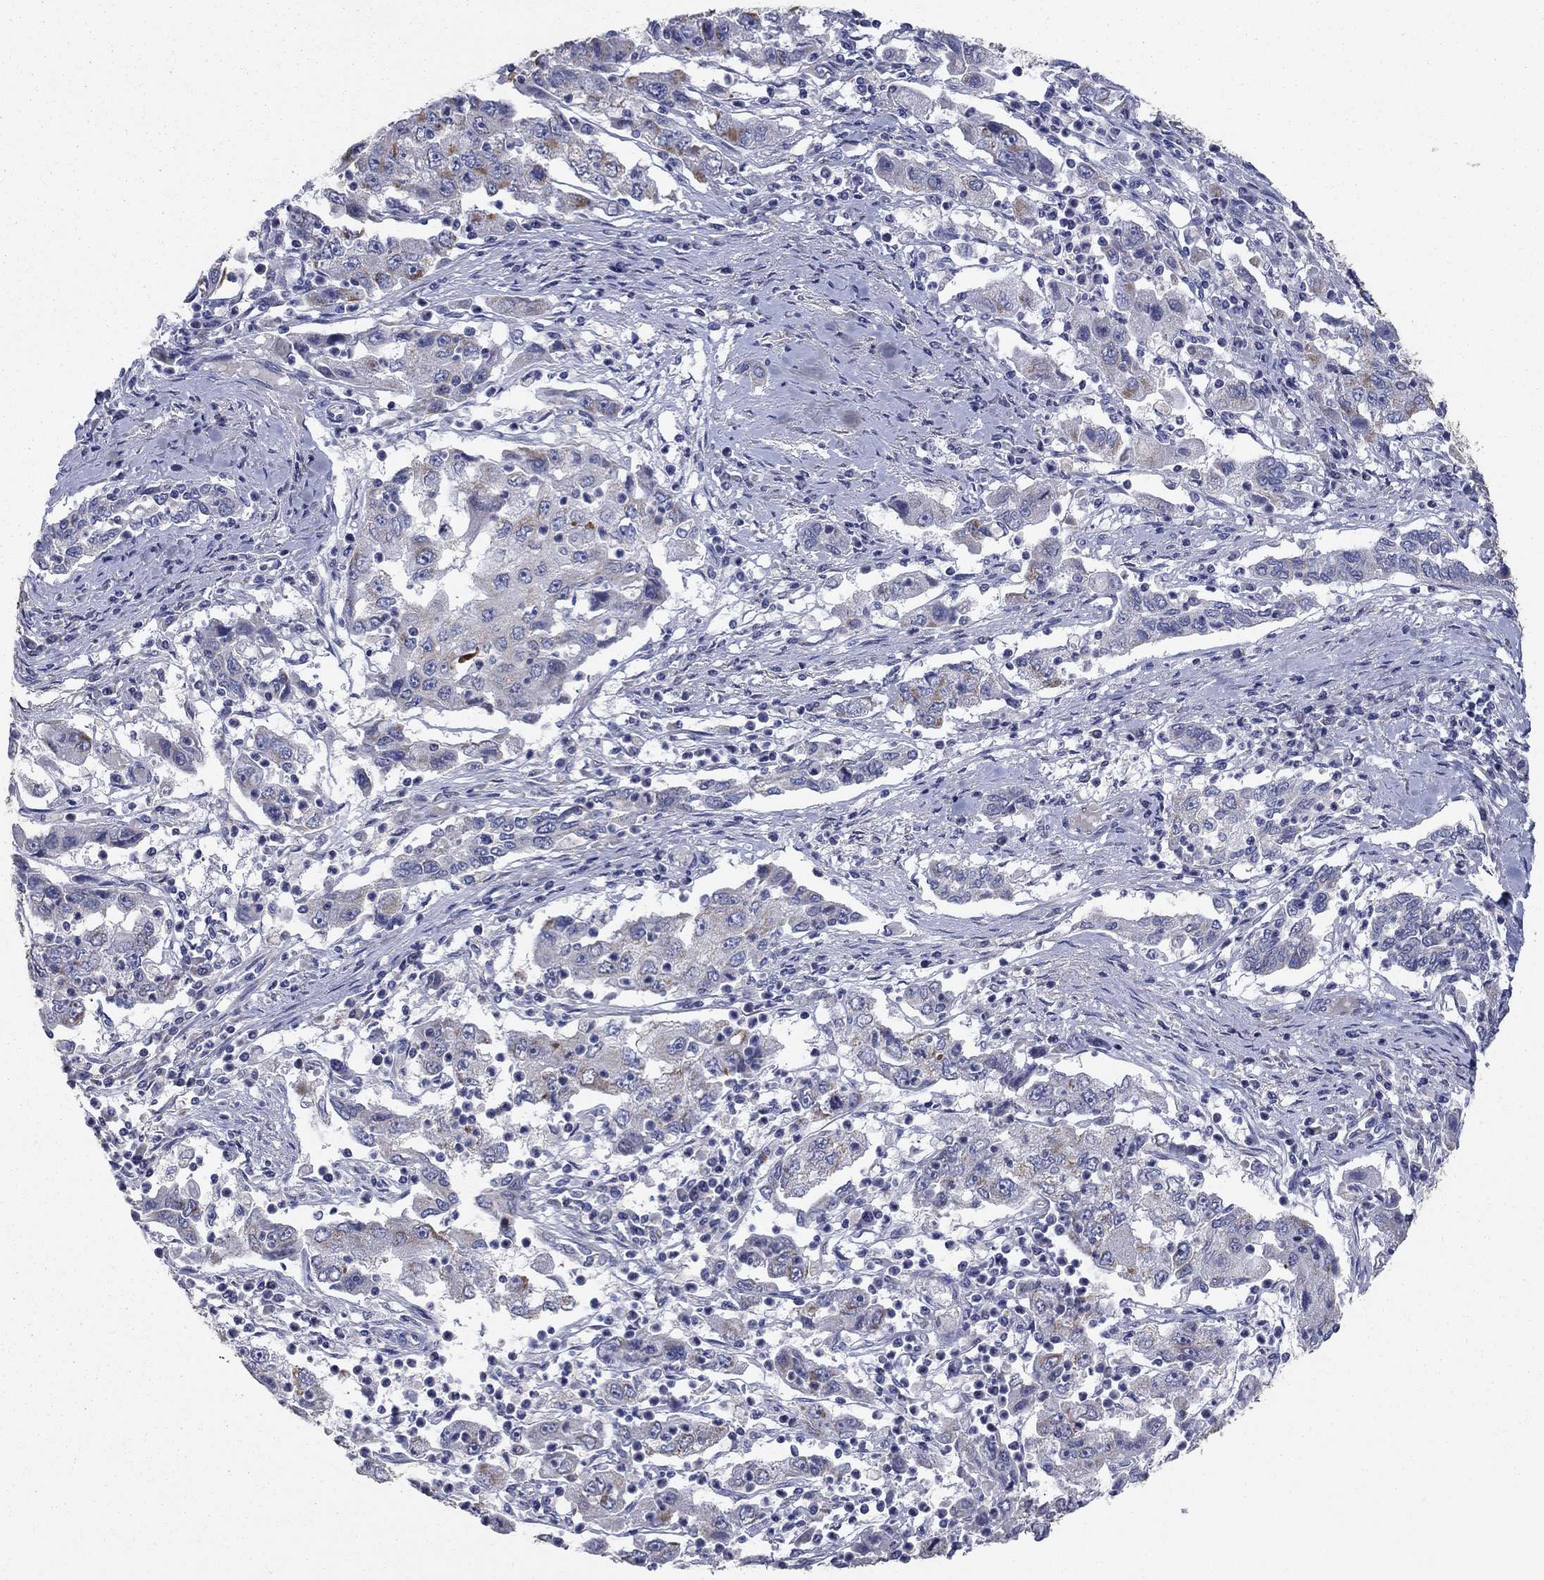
{"staining": {"intensity": "negative", "quantity": "none", "location": "none"}, "tissue": "cervical cancer", "cell_type": "Tumor cells", "image_type": "cancer", "snomed": [{"axis": "morphology", "description": "Squamous cell carcinoma, NOS"}, {"axis": "topography", "description": "Cervix"}], "caption": "Protein analysis of cervical cancer reveals no significant positivity in tumor cells.", "gene": "PTGDS", "patient": {"sex": "female", "age": 36}}